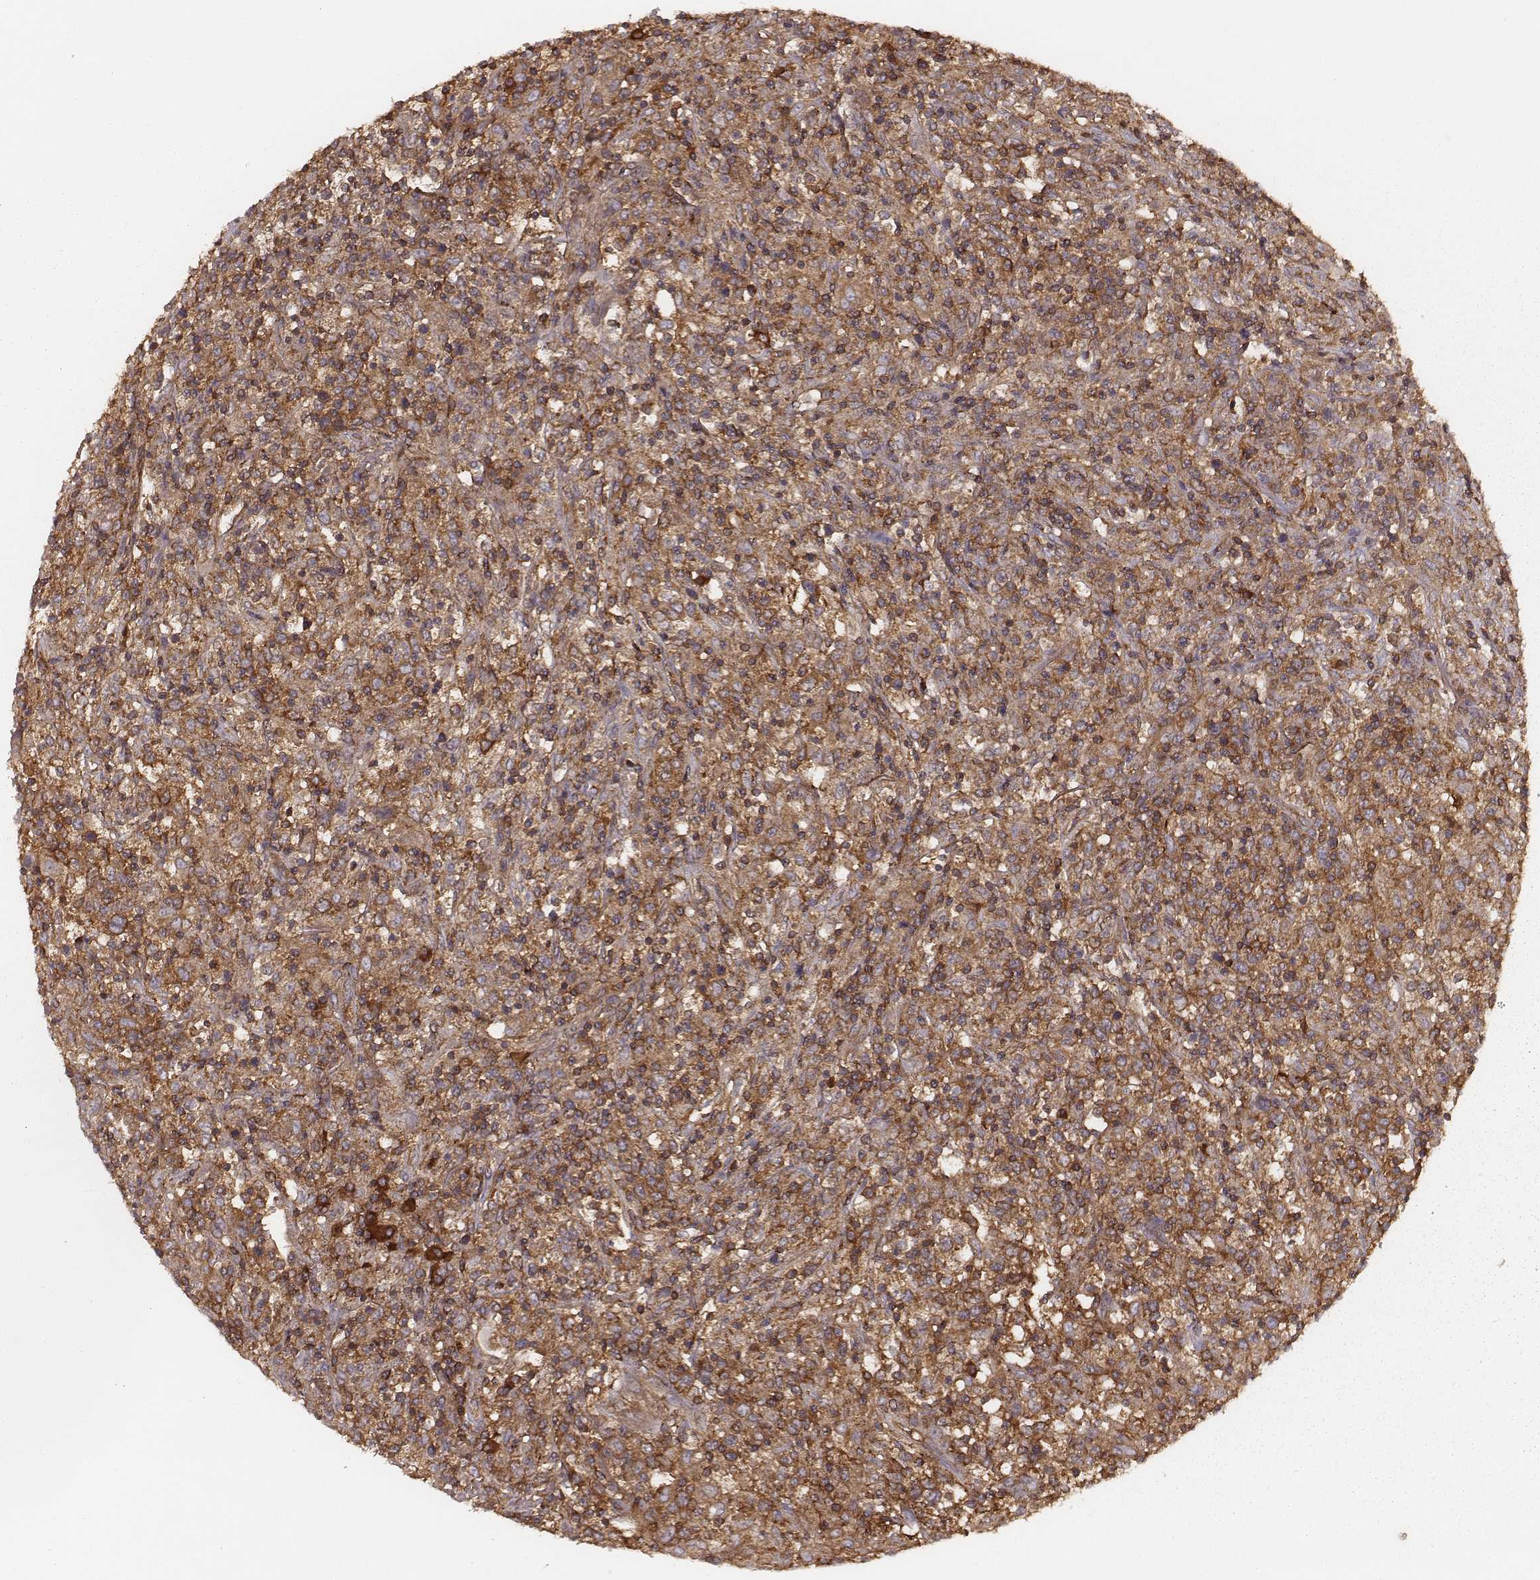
{"staining": {"intensity": "strong", "quantity": ">75%", "location": "cytoplasmic/membranous"}, "tissue": "lymphoma", "cell_type": "Tumor cells", "image_type": "cancer", "snomed": [{"axis": "morphology", "description": "Malignant lymphoma, non-Hodgkin's type, High grade"}, {"axis": "topography", "description": "Lung"}], "caption": "Immunohistochemistry (IHC) of lymphoma displays high levels of strong cytoplasmic/membranous expression in about >75% of tumor cells. The staining is performed using DAB brown chromogen to label protein expression. The nuclei are counter-stained blue using hematoxylin.", "gene": "CARS1", "patient": {"sex": "male", "age": 79}}